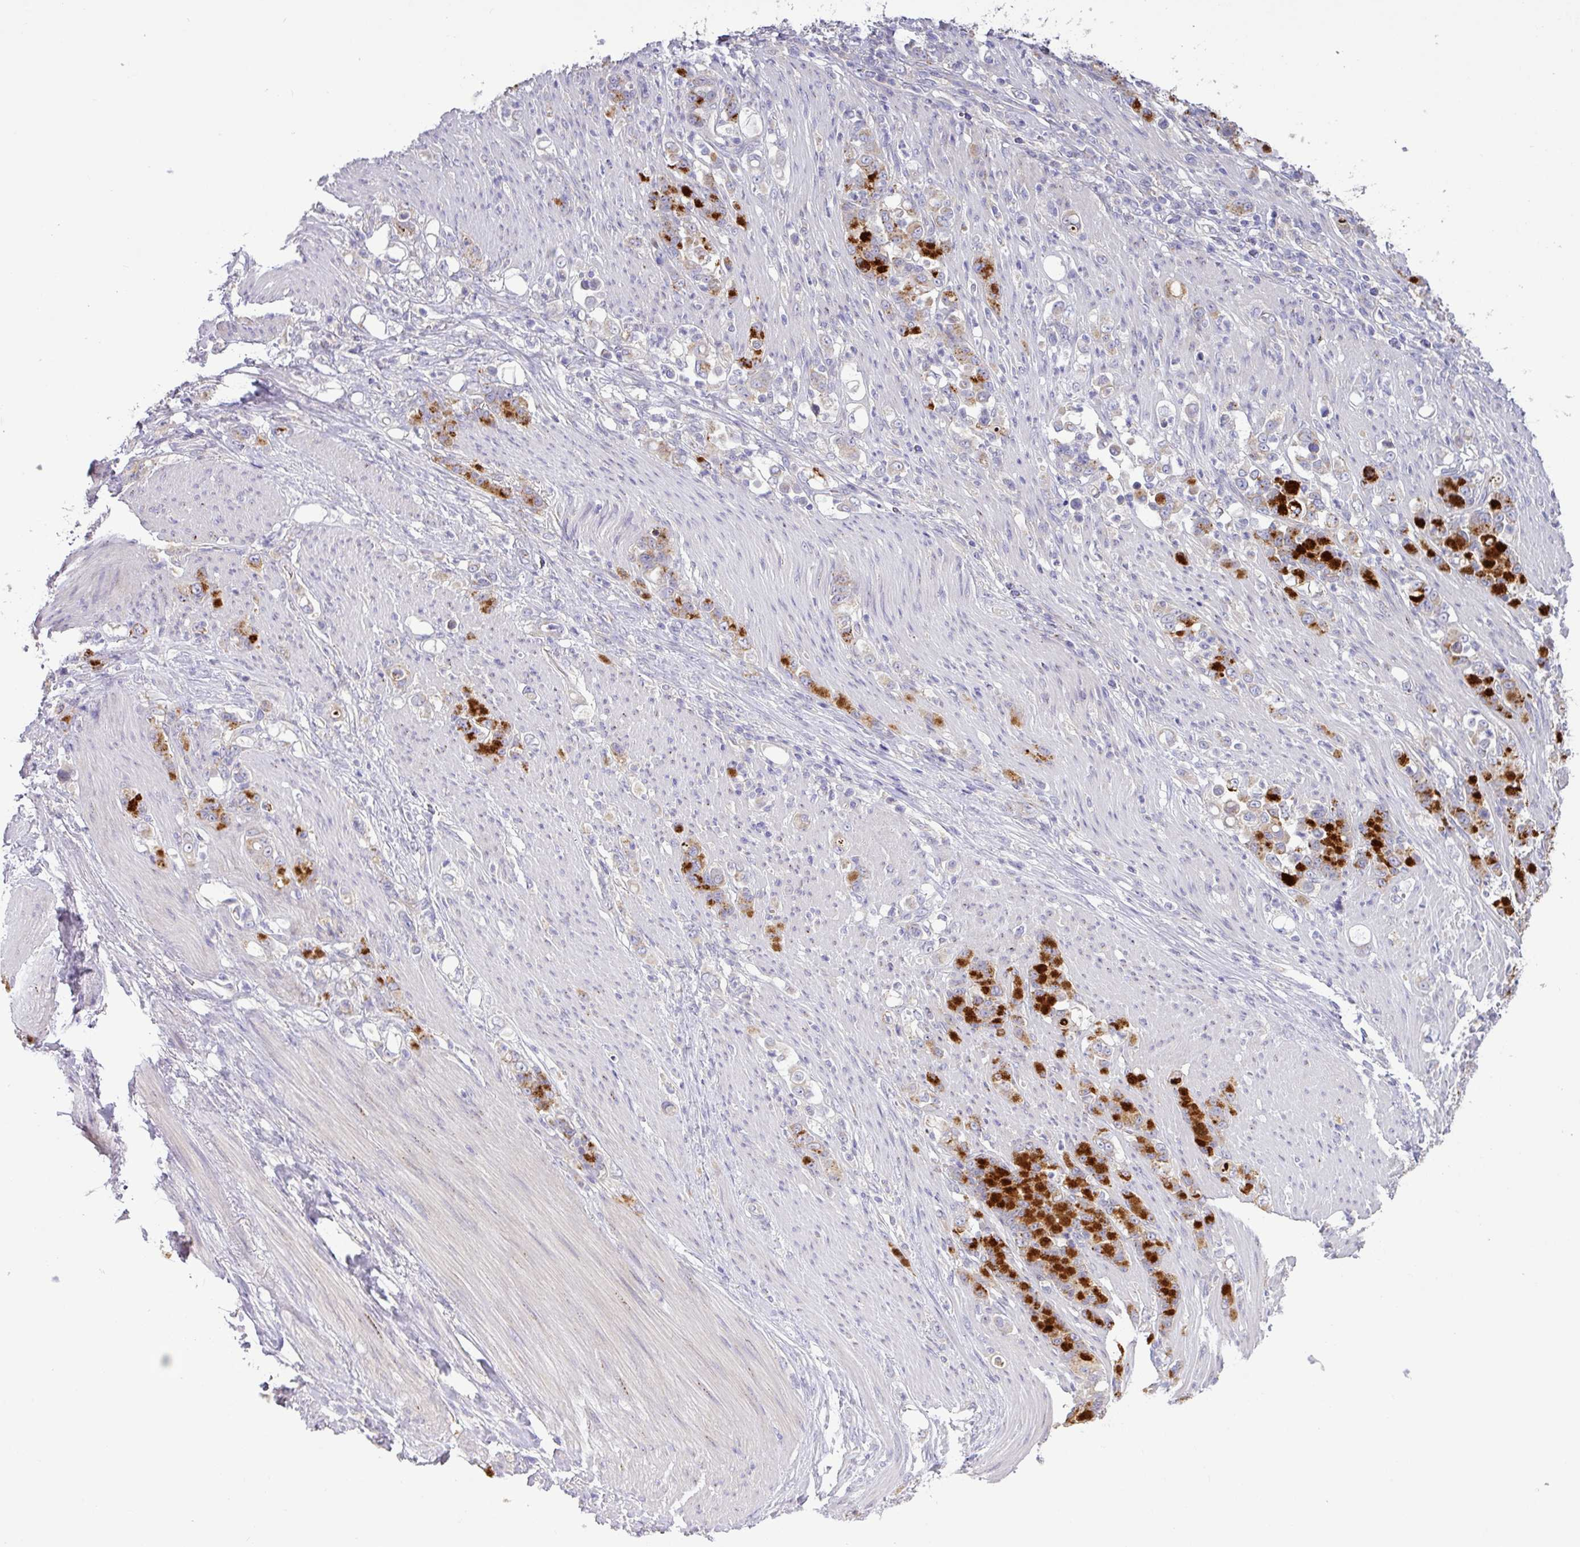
{"staining": {"intensity": "strong", "quantity": "25%-75%", "location": "cytoplasmic/membranous"}, "tissue": "stomach cancer", "cell_type": "Tumor cells", "image_type": "cancer", "snomed": [{"axis": "morphology", "description": "Normal tissue, NOS"}, {"axis": "morphology", "description": "Adenocarcinoma, NOS"}, {"axis": "topography", "description": "Stomach"}], "caption": "Protein staining by immunohistochemistry reveals strong cytoplasmic/membranous staining in approximately 25%-75% of tumor cells in stomach cancer.", "gene": "GALNT12", "patient": {"sex": "female", "age": 79}}